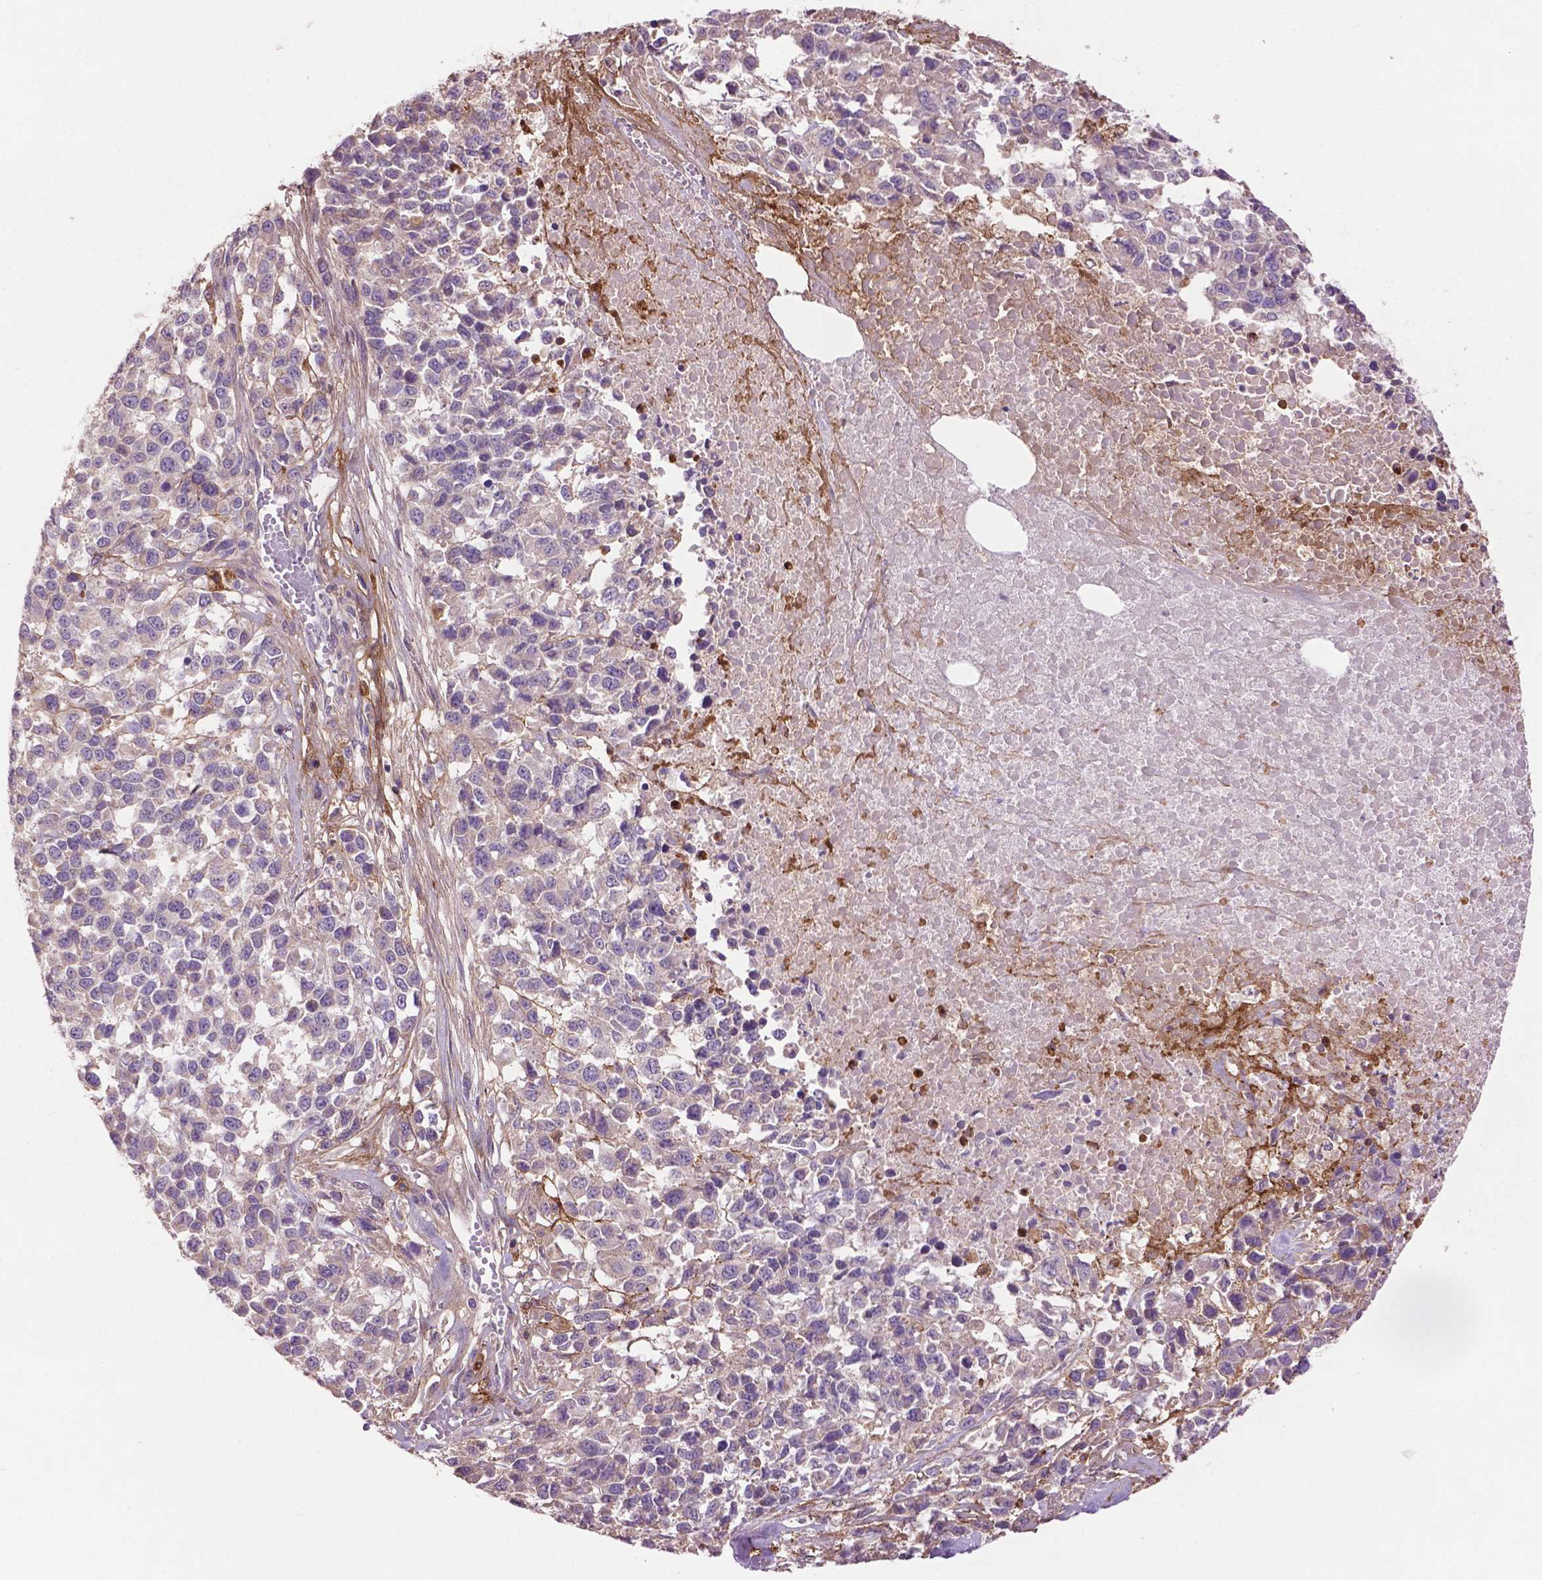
{"staining": {"intensity": "negative", "quantity": "none", "location": "none"}, "tissue": "melanoma", "cell_type": "Tumor cells", "image_type": "cancer", "snomed": [{"axis": "morphology", "description": "Malignant melanoma, Metastatic site"}, {"axis": "topography", "description": "Skin"}], "caption": "Image shows no protein staining in tumor cells of melanoma tissue.", "gene": "LRRC3C", "patient": {"sex": "male", "age": 84}}